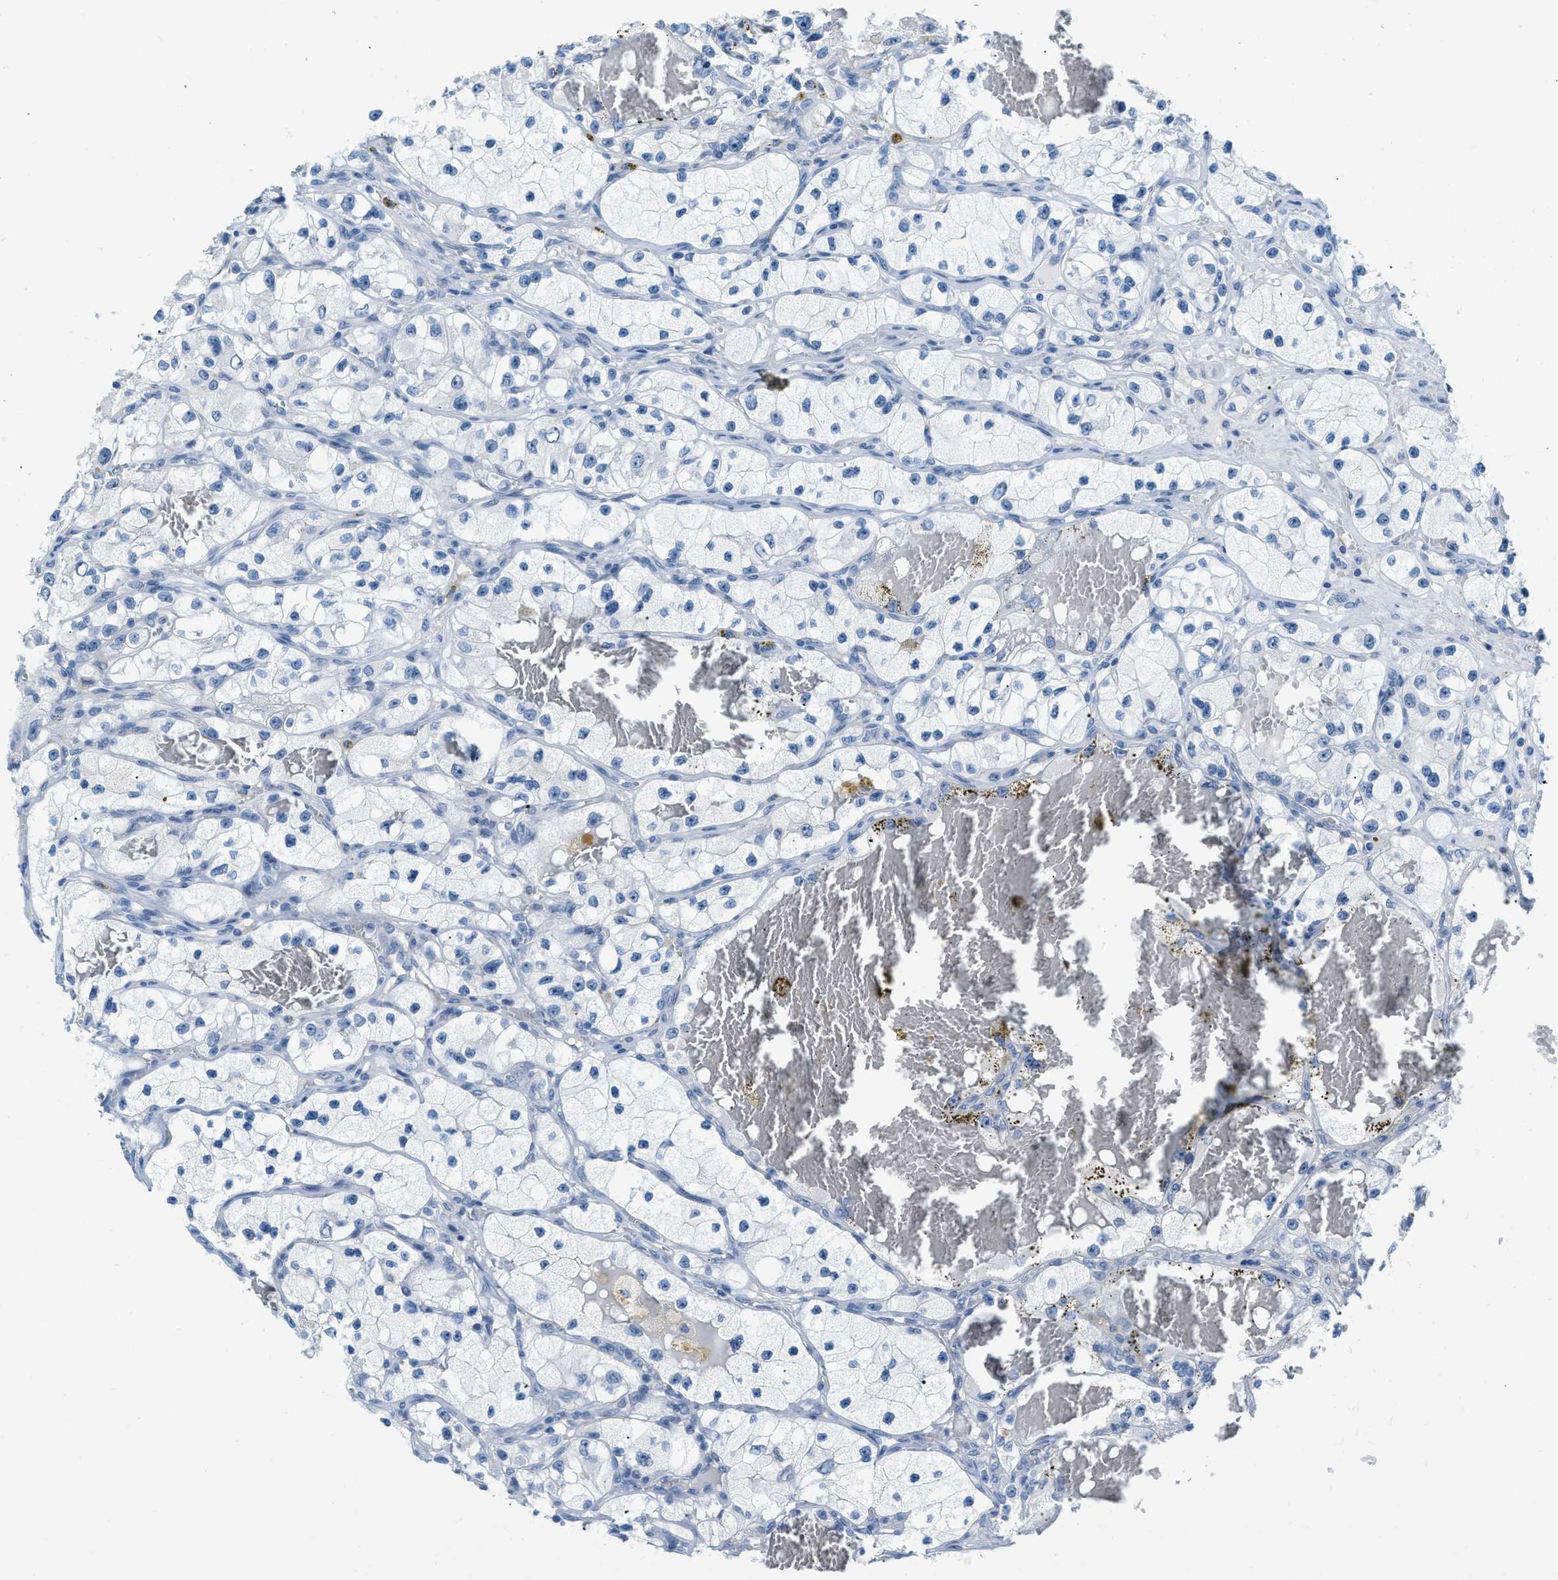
{"staining": {"intensity": "negative", "quantity": "none", "location": "none"}, "tissue": "renal cancer", "cell_type": "Tumor cells", "image_type": "cancer", "snomed": [{"axis": "morphology", "description": "Adenocarcinoma, NOS"}, {"axis": "topography", "description": "Kidney"}], "caption": "The photomicrograph demonstrates no staining of tumor cells in renal cancer.", "gene": "PHRF1", "patient": {"sex": "female", "age": 57}}